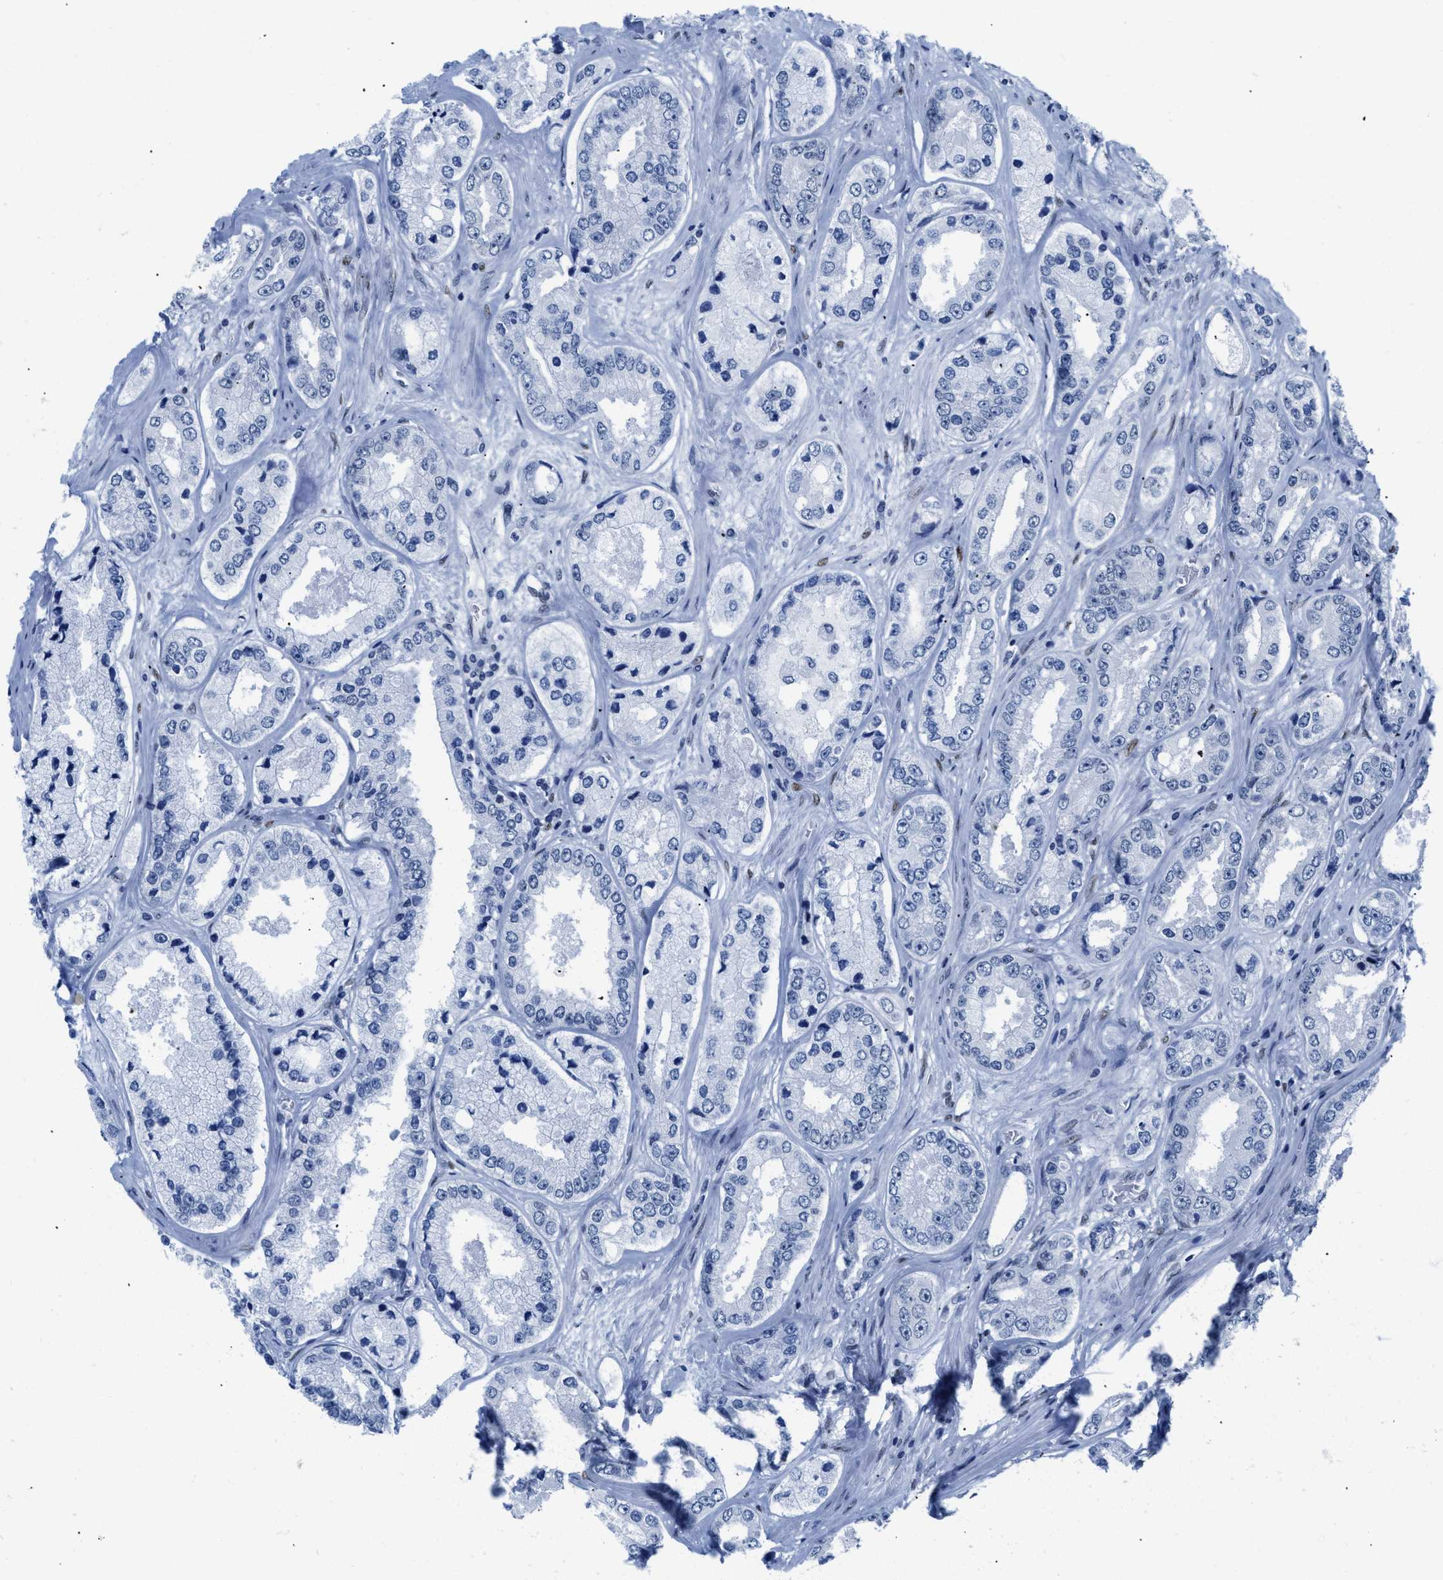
{"staining": {"intensity": "negative", "quantity": "none", "location": "none"}, "tissue": "prostate cancer", "cell_type": "Tumor cells", "image_type": "cancer", "snomed": [{"axis": "morphology", "description": "Adenocarcinoma, High grade"}, {"axis": "topography", "description": "Prostate"}], "caption": "Immunohistochemistry of prostate cancer (high-grade adenocarcinoma) displays no positivity in tumor cells.", "gene": "CTBP1", "patient": {"sex": "male", "age": 61}}